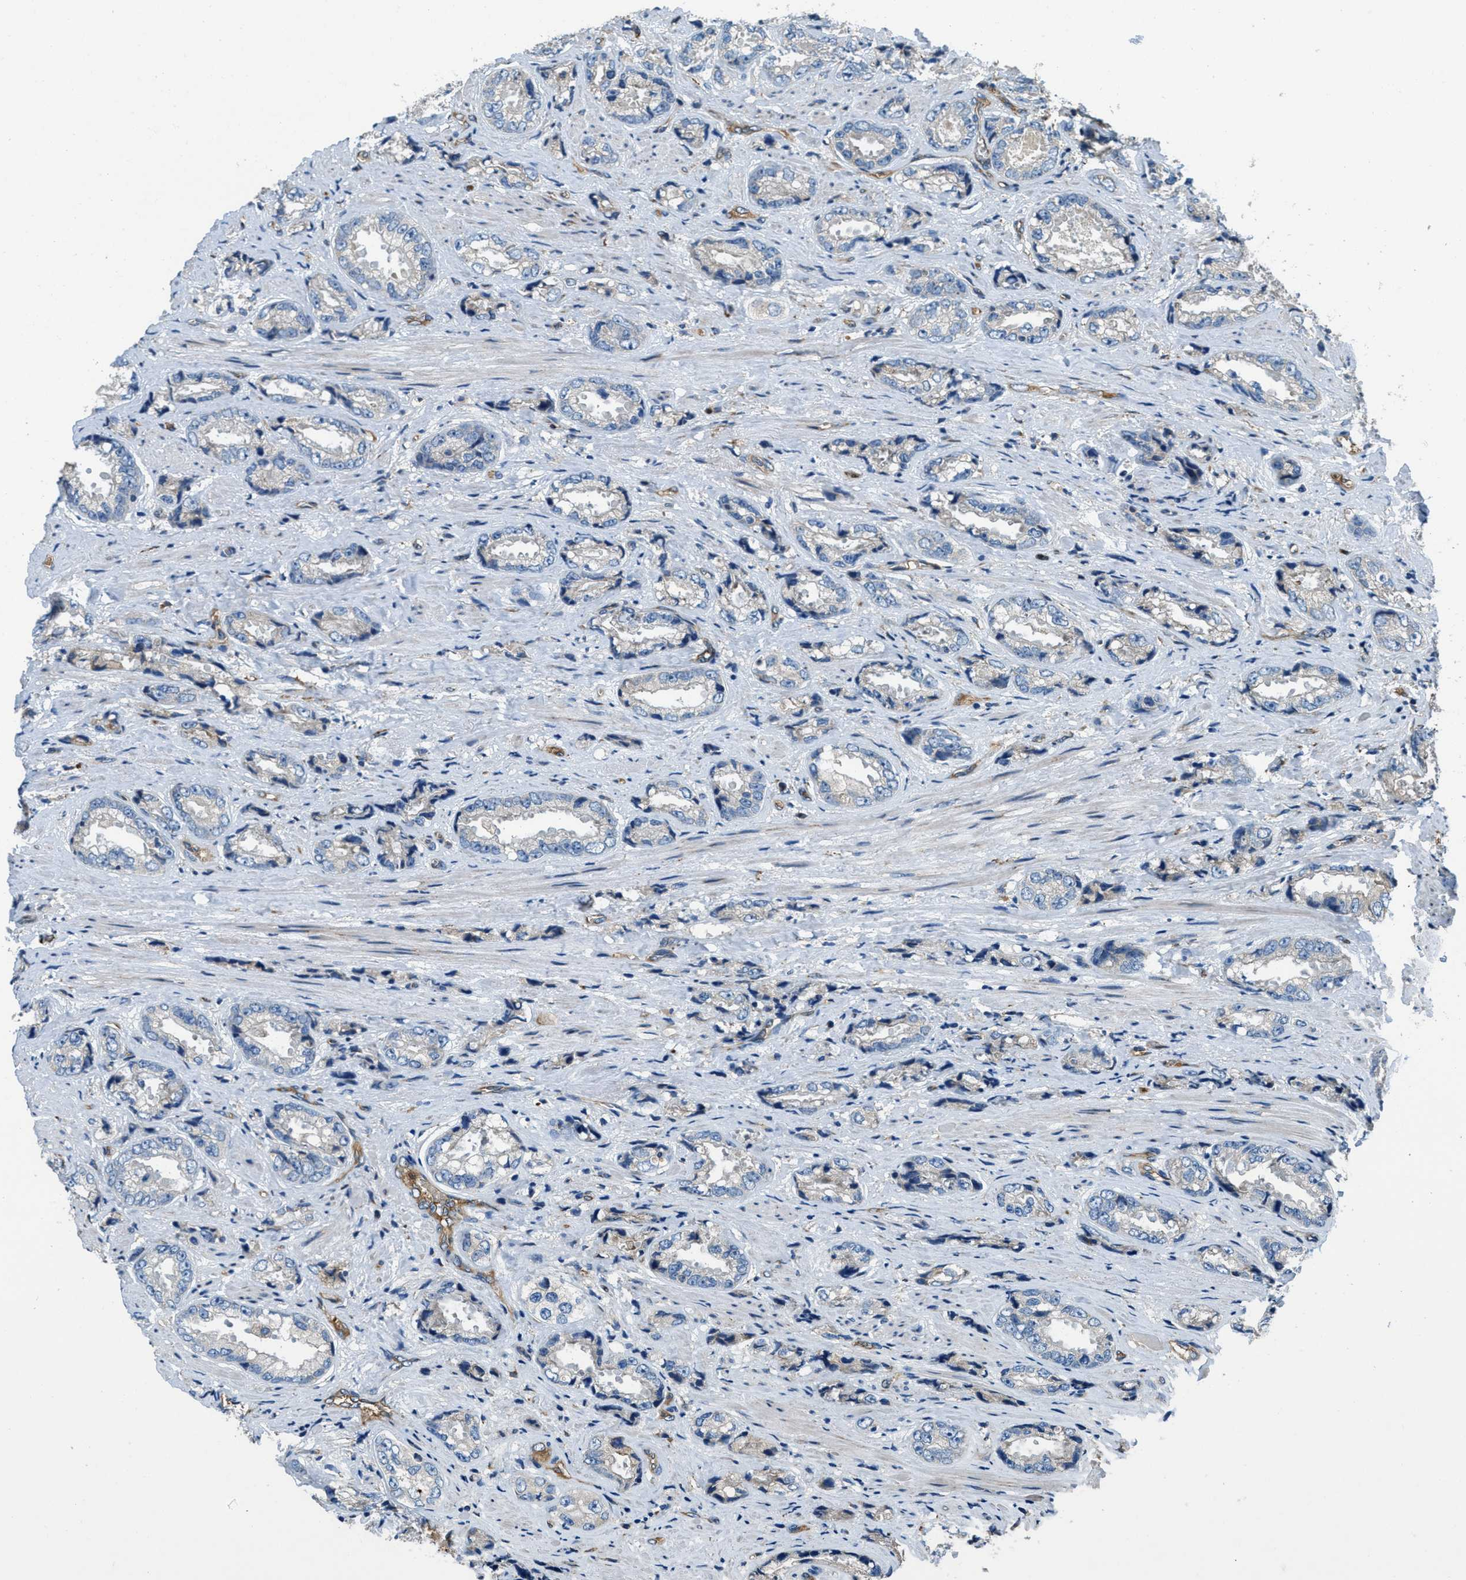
{"staining": {"intensity": "negative", "quantity": "none", "location": "none"}, "tissue": "prostate cancer", "cell_type": "Tumor cells", "image_type": "cancer", "snomed": [{"axis": "morphology", "description": "Adenocarcinoma, High grade"}, {"axis": "topography", "description": "Prostate"}], "caption": "A micrograph of prostate cancer (high-grade adenocarcinoma) stained for a protein reveals no brown staining in tumor cells. (DAB immunohistochemistry (IHC) with hematoxylin counter stain).", "gene": "GIMAP8", "patient": {"sex": "male", "age": 61}}